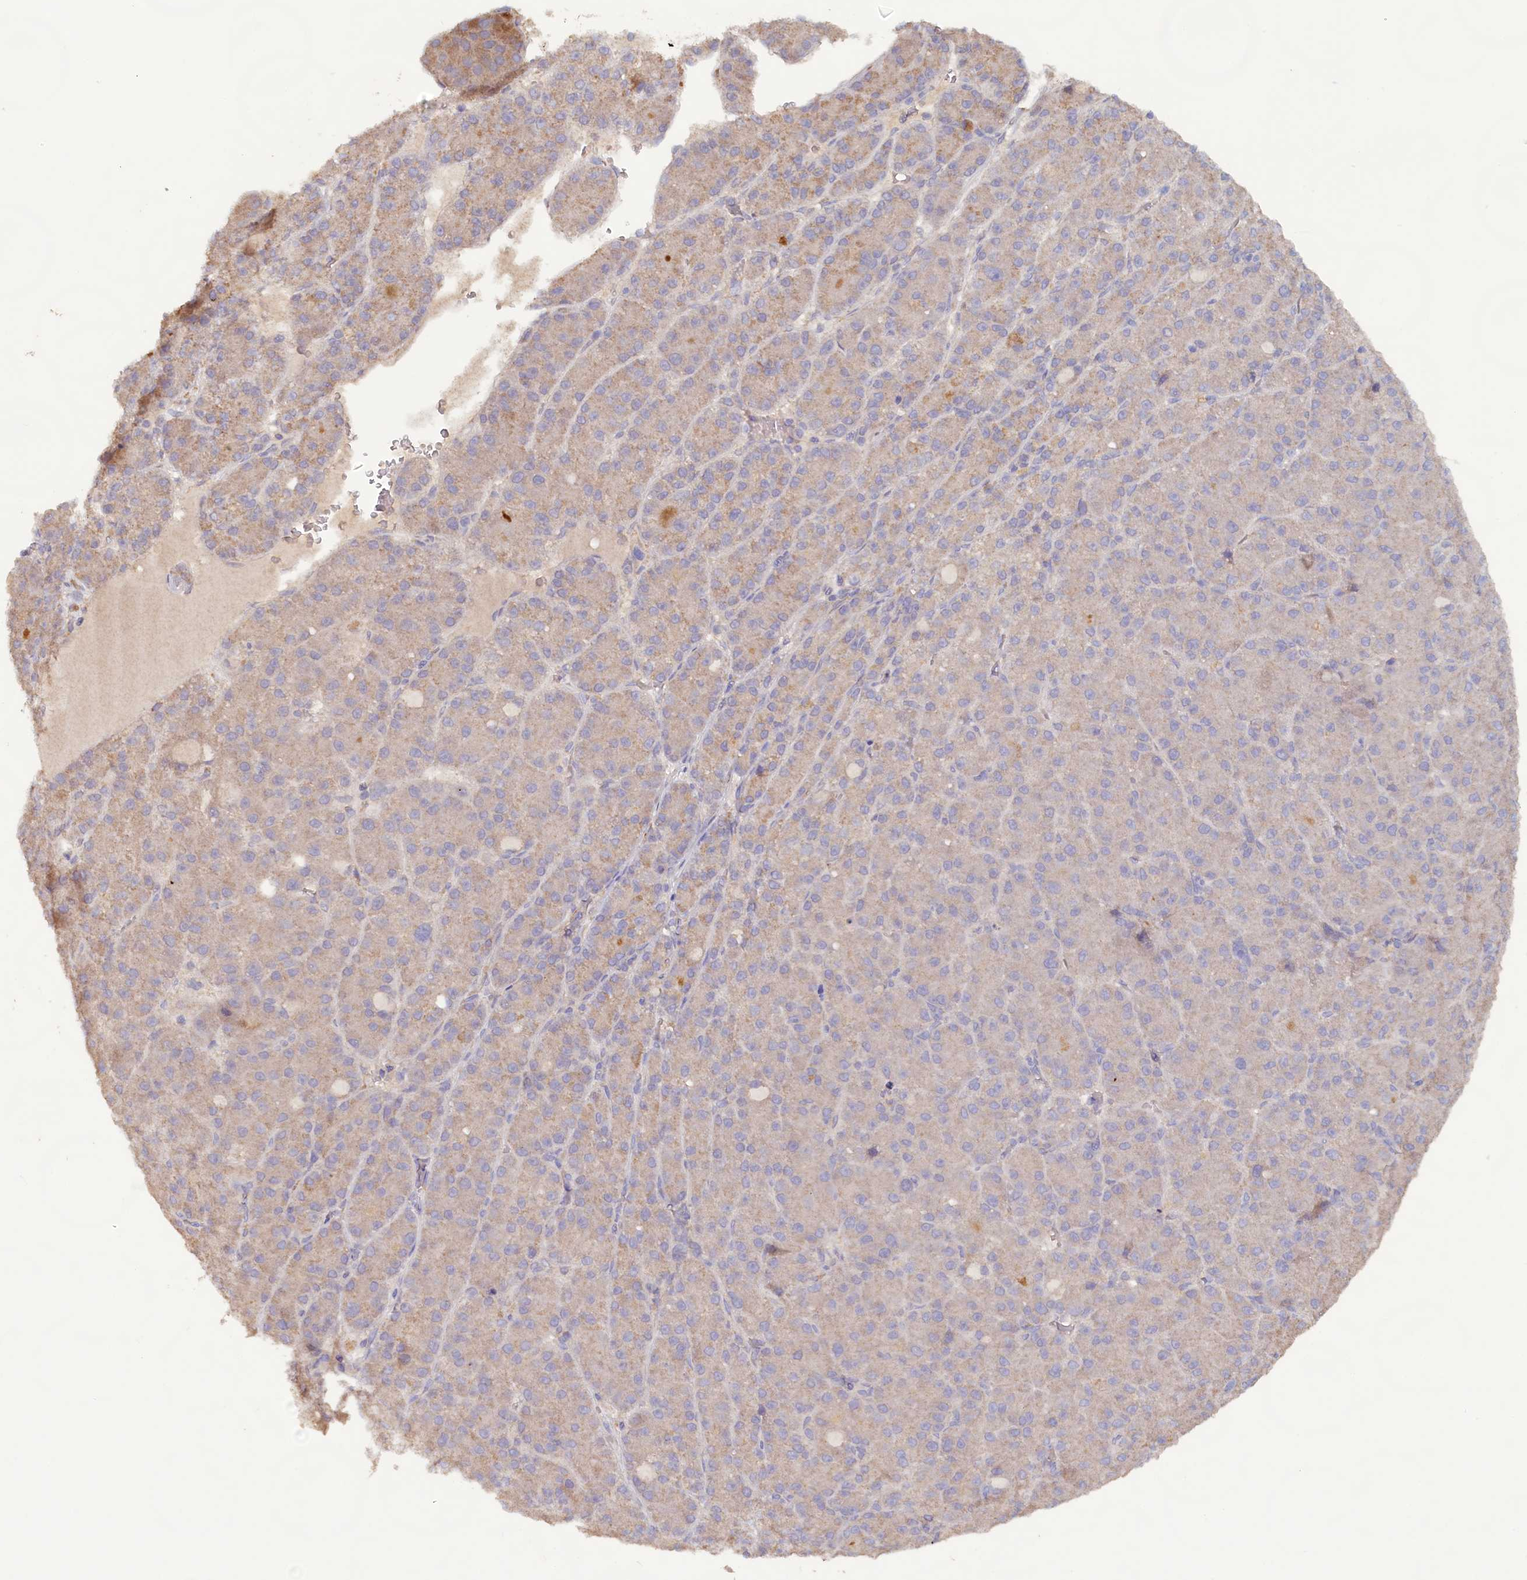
{"staining": {"intensity": "weak", "quantity": "<25%", "location": "cytoplasmic/membranous"}, "tissue": "liver cancer", "cell_type": "Tumor cells", "image_type": "cancer", "snomed": [{"axis": "morphology", "description": "Carcinoma, Hepatocellular, NOS"}, {"axis": "topography", "description": "Liver"}], "caption": "Immunohistochemistry of liver cancer (hepatocellular carcinoma) exhibits no expression in tumor cells.", "gene": "FUNDC1", "patient": {"sex": "male", "age": 67}}